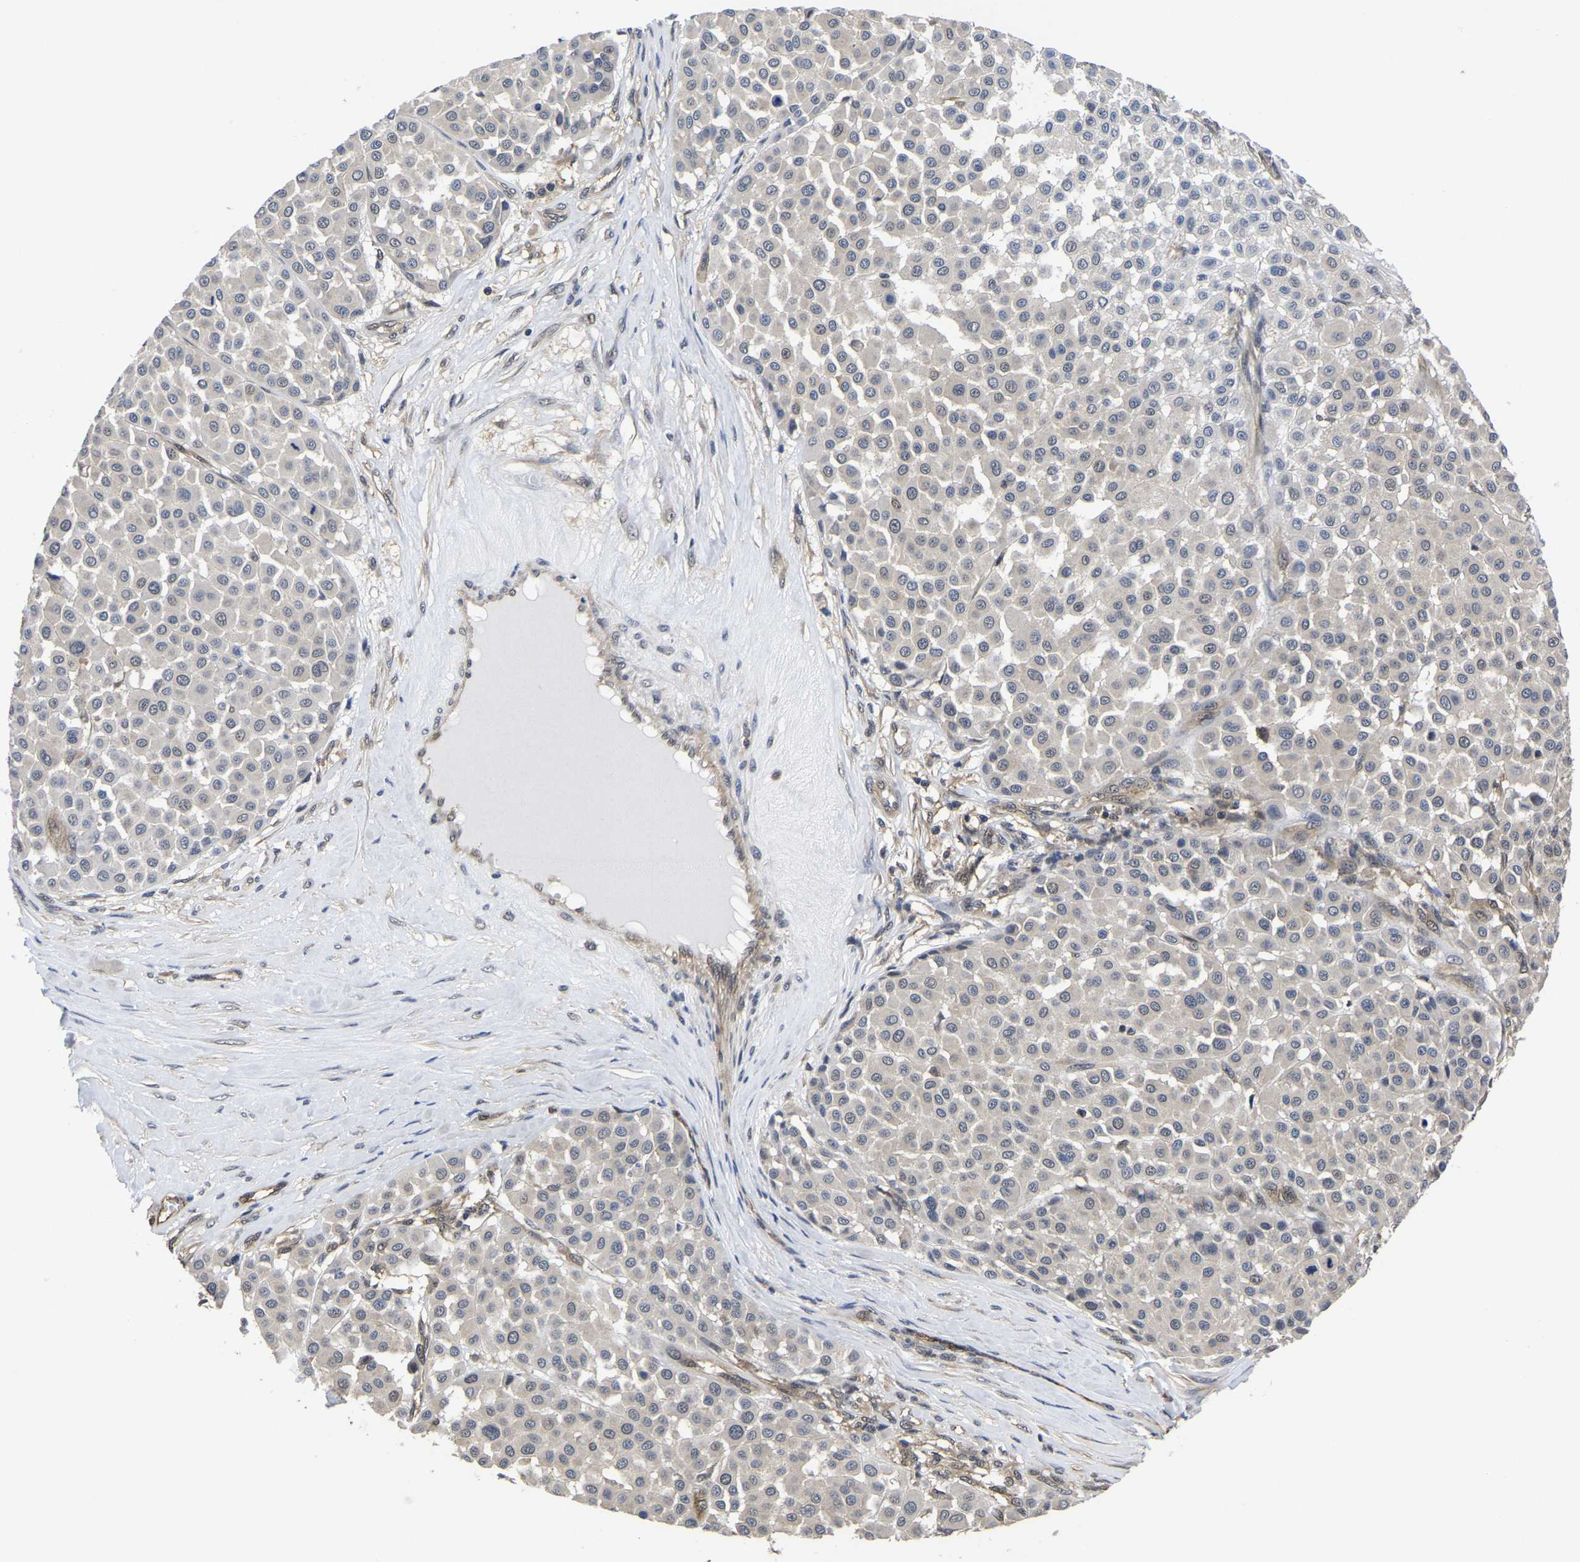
{"staining": {"intensity": "negative", "quantity": "none", "location": "none"}, "tissue": "melanoma", "cell_type": "Tumor cells", "image_type": "cancer", "snomed": [{"axis": "morphology", "description": "Malignant melanoma, Metastatic site"}, {"axis": "topography", "description": "Soft tissue"}], "caption": "Melanoma stained for a protein using IHC displays no staining tumor cells.", "gene": "MCOLN2", "patient": {"sex": "male", "age": 41}}